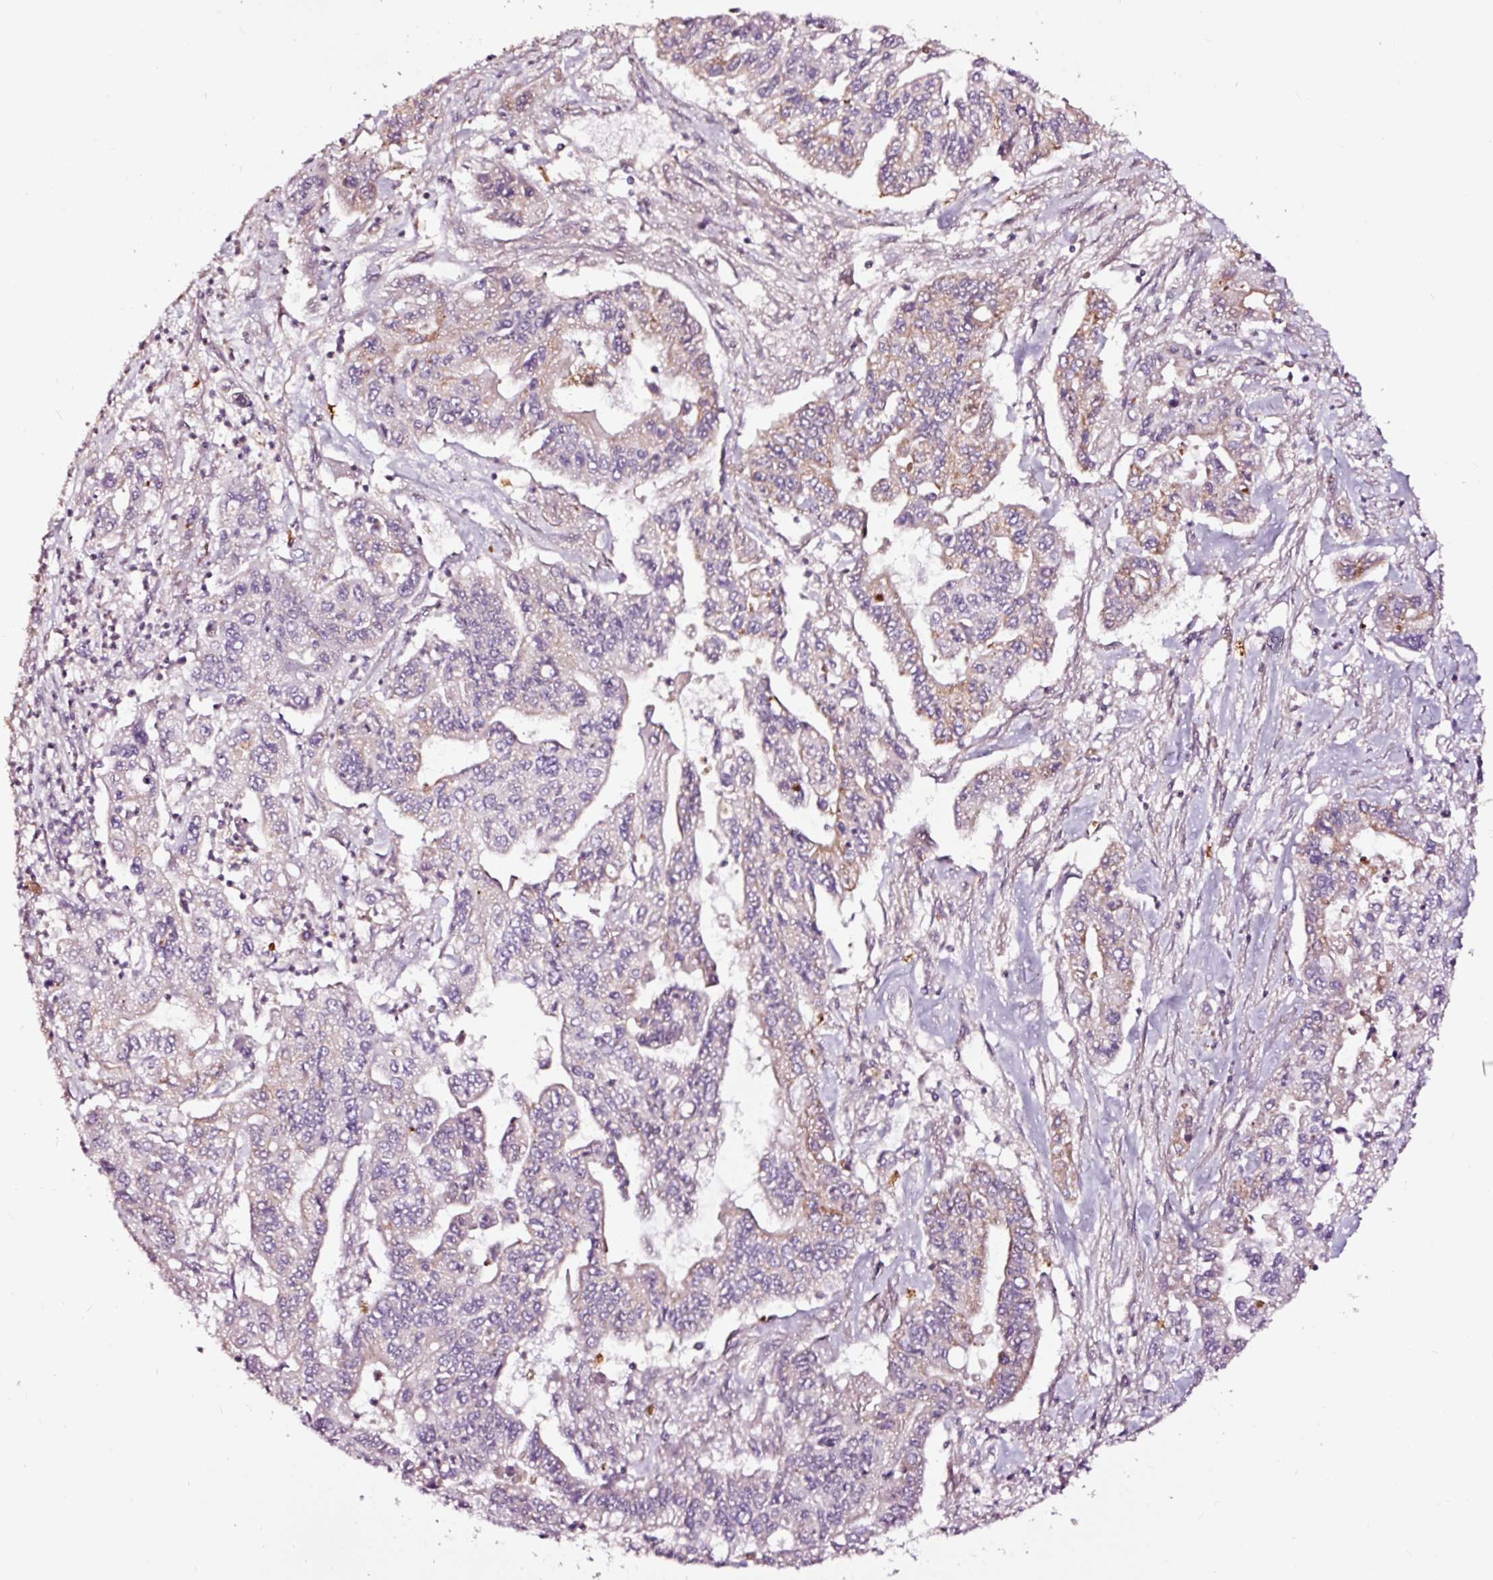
{"staining": {"intensity": "weak", "quantity": "<25%", "location": "cytoplasmic/membranous"}, "tissue": "pancreatic cancer", "cell_type": "Tumor cells", "image_type": "cancer", "snomed": [{"axis": "morphology", "description": "Adenocarcinoma, NOS"}, {"axis": "topography", "description": "Pancreas"}], "caption": "A high-resolution micrograph shows immunohistochemistry staining of pancreatic cancer, which displays no significant positivity in tumor cells.", "gene": "TPM1", "patient": {"sex": "male", "age": 62}}